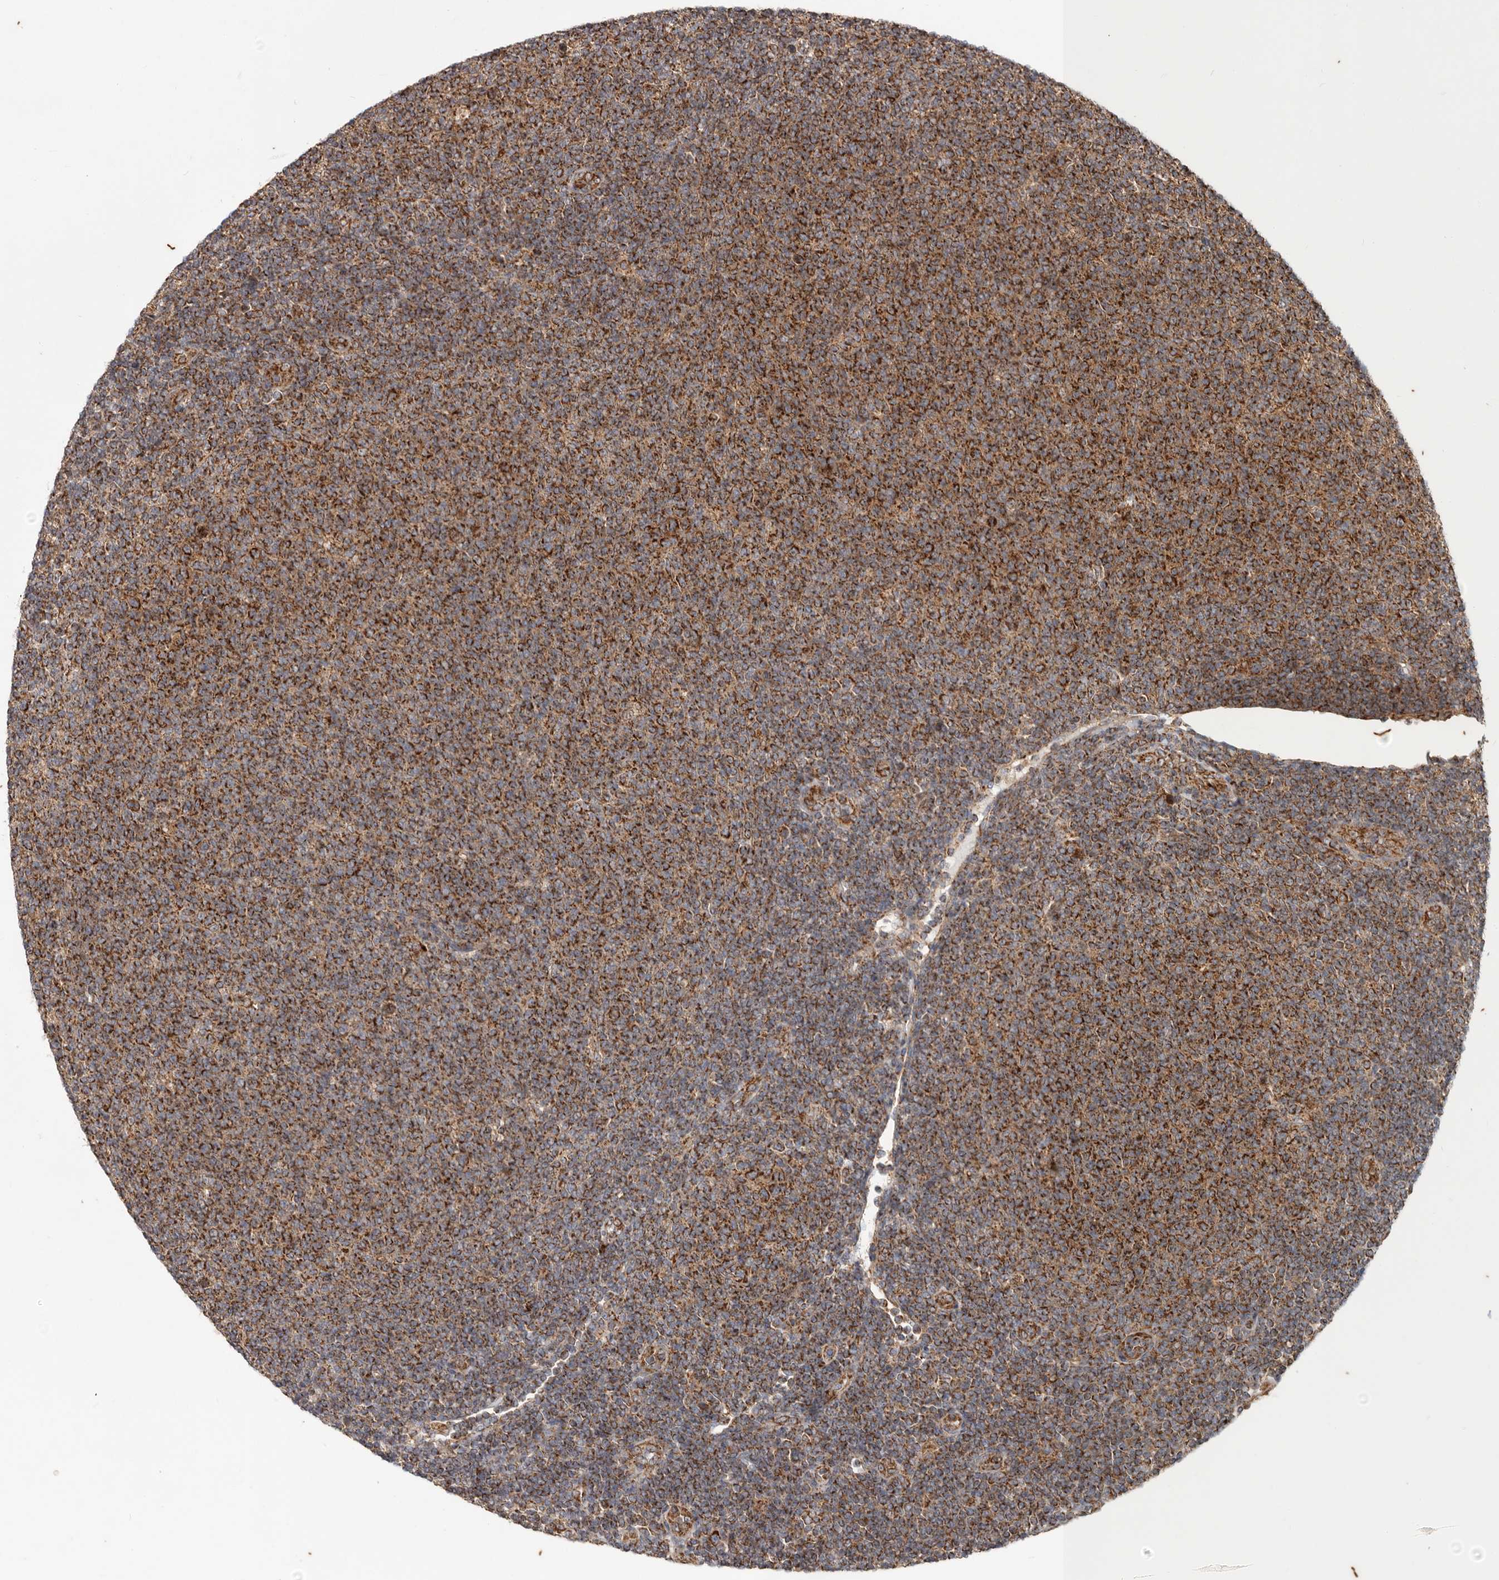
{"staining": {"intensity": "strong", "quantity": ">75%", "location": "cytoplasmic/membranous"}, "tissue": "lymphoma", "cell_type": "Tumor cells", "image_type": "cancer", "snomed": [{"axis": "morphology", "description": "Malignant lymphoma, non-Hodgkin's type, Low grade"}, {"axis": "topography", "description": "Lymph node"}], "caption": "Immunohistochemical staining of low-grade malignant lymphoma, non-Hodgkin's type displays high levels of strong cytoplasmic/membranous positivity in approximately >75% of tumor cells.", "gene": "MRPS10", "patient": {"sex": "male", "age": 66}}